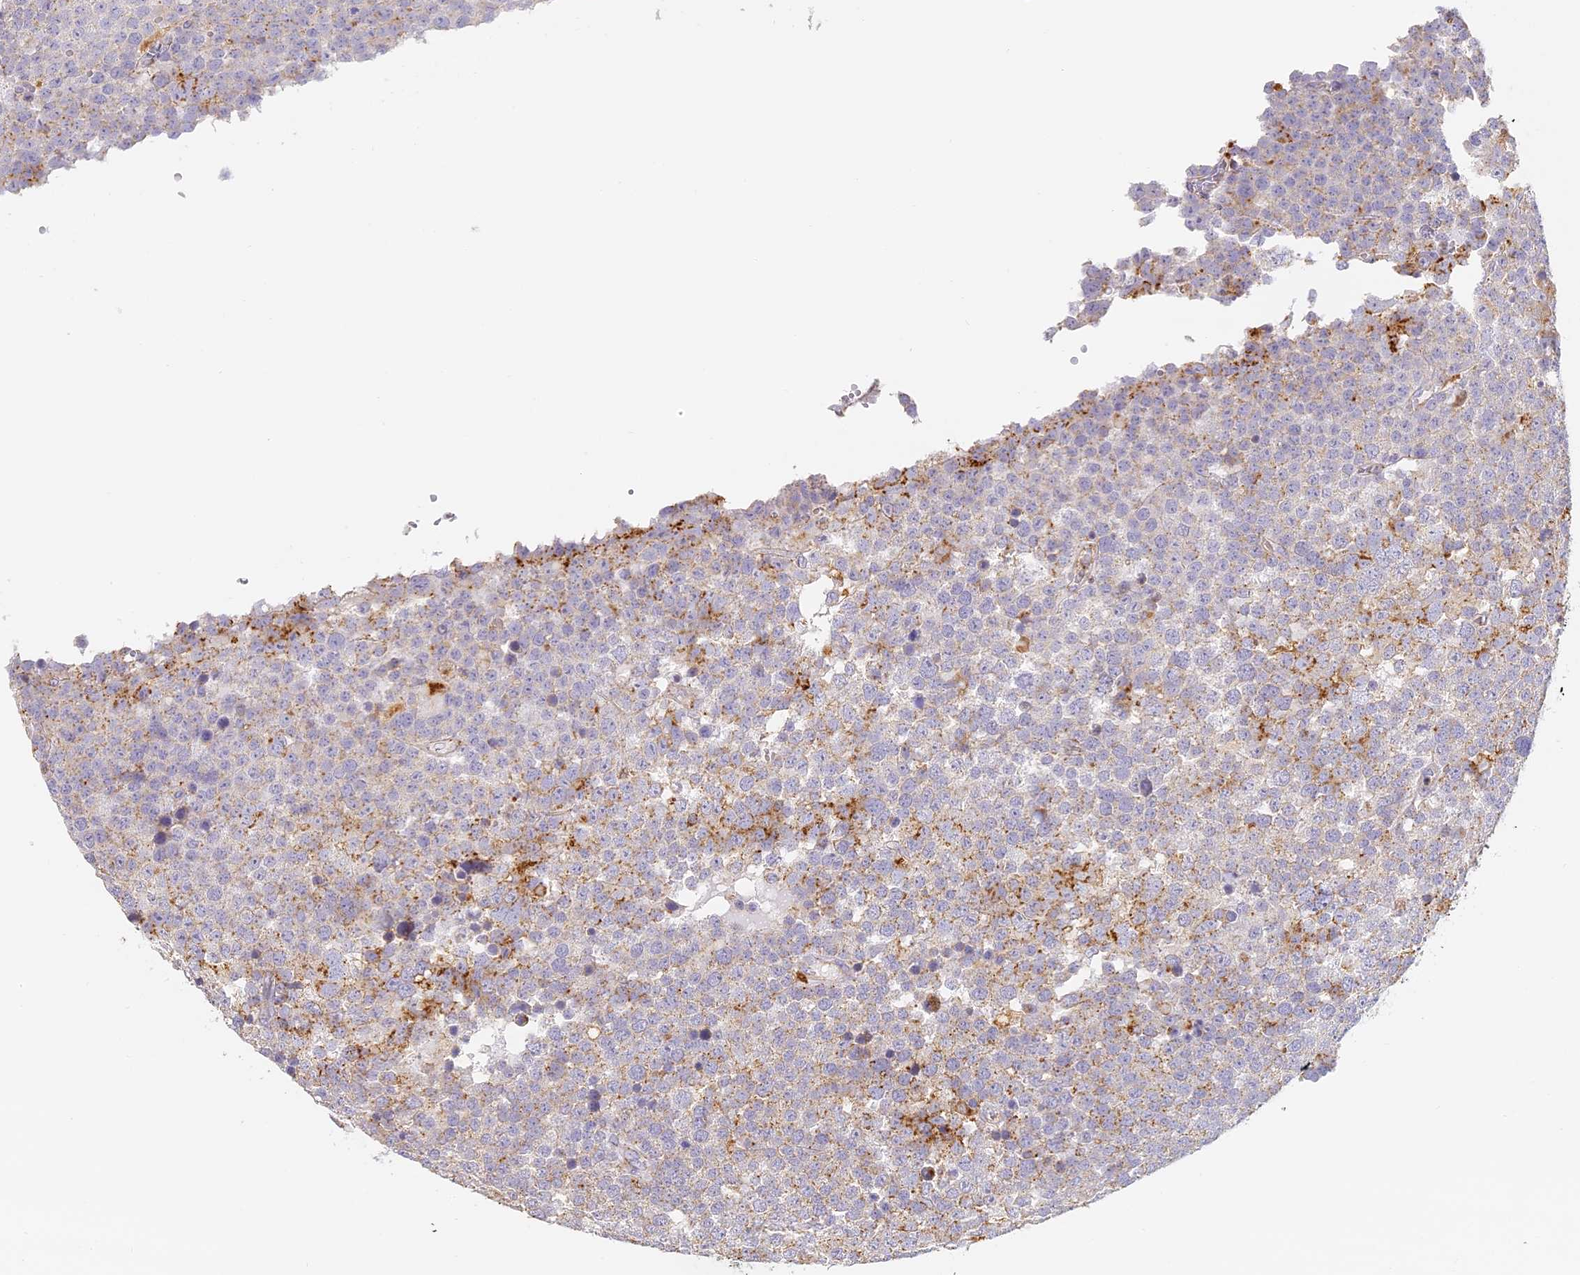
{"staining": {"intensity": "moderate", "quantity": "25%-75%", "location": "cytoplasmic/membranous"}, "tissue": "testis cancer", "cell_type": "Tumor cells", "image_type": "cancer", "snomed": [{"axis": "morphology", "description": "Seminoma, NOS"}, {"axis": "topography", "description": "Testis"}], "caption": "A histopathology image of testis cancer stained for a protein exhibits moderate cytoplasmic/membranous brown staining in tumor cells.", "gene": "LAMP2", "patient": {"sex": "male", "age": 71}}